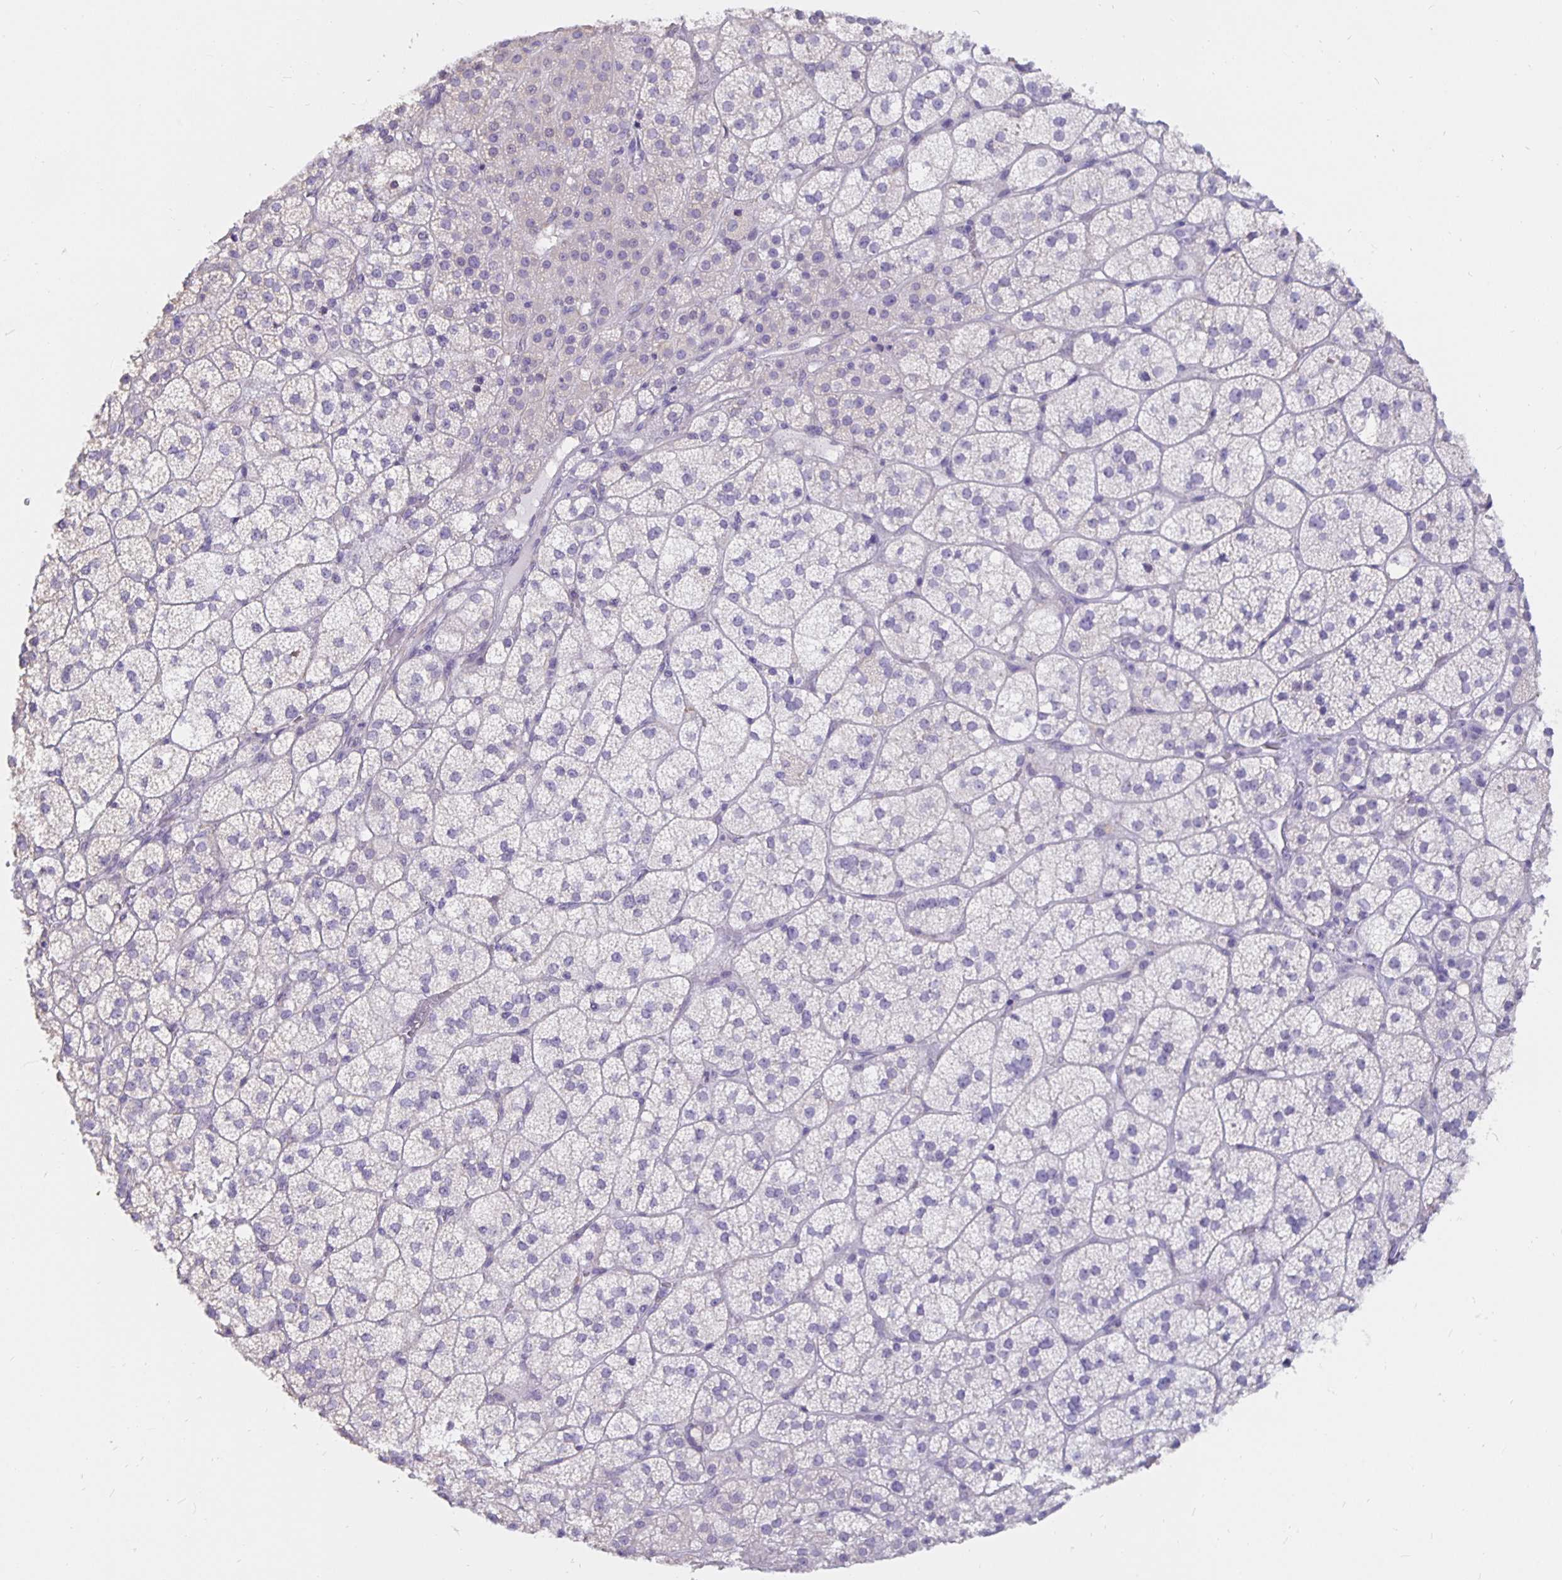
{"staining": {"intensity": "weak", "quantity": "<25%", "location": "cytoplasmic/membranous"}, "tissue": "adrenal gland", "cell_type": "Glandular cells", "image_type": "normal", "snomed": [{"axis": "morphology", "description": "Normal tissue, NOS"}, {"axis": "topography", "description": "Adrenal gland"}], "caption": "Human adrenal gland stained for a protein using immunohistochemistry (IHC) exhibits no expression in glandular cells.", "gene": "DNAI2", "patient": {"sex": "female", "age": 60}}